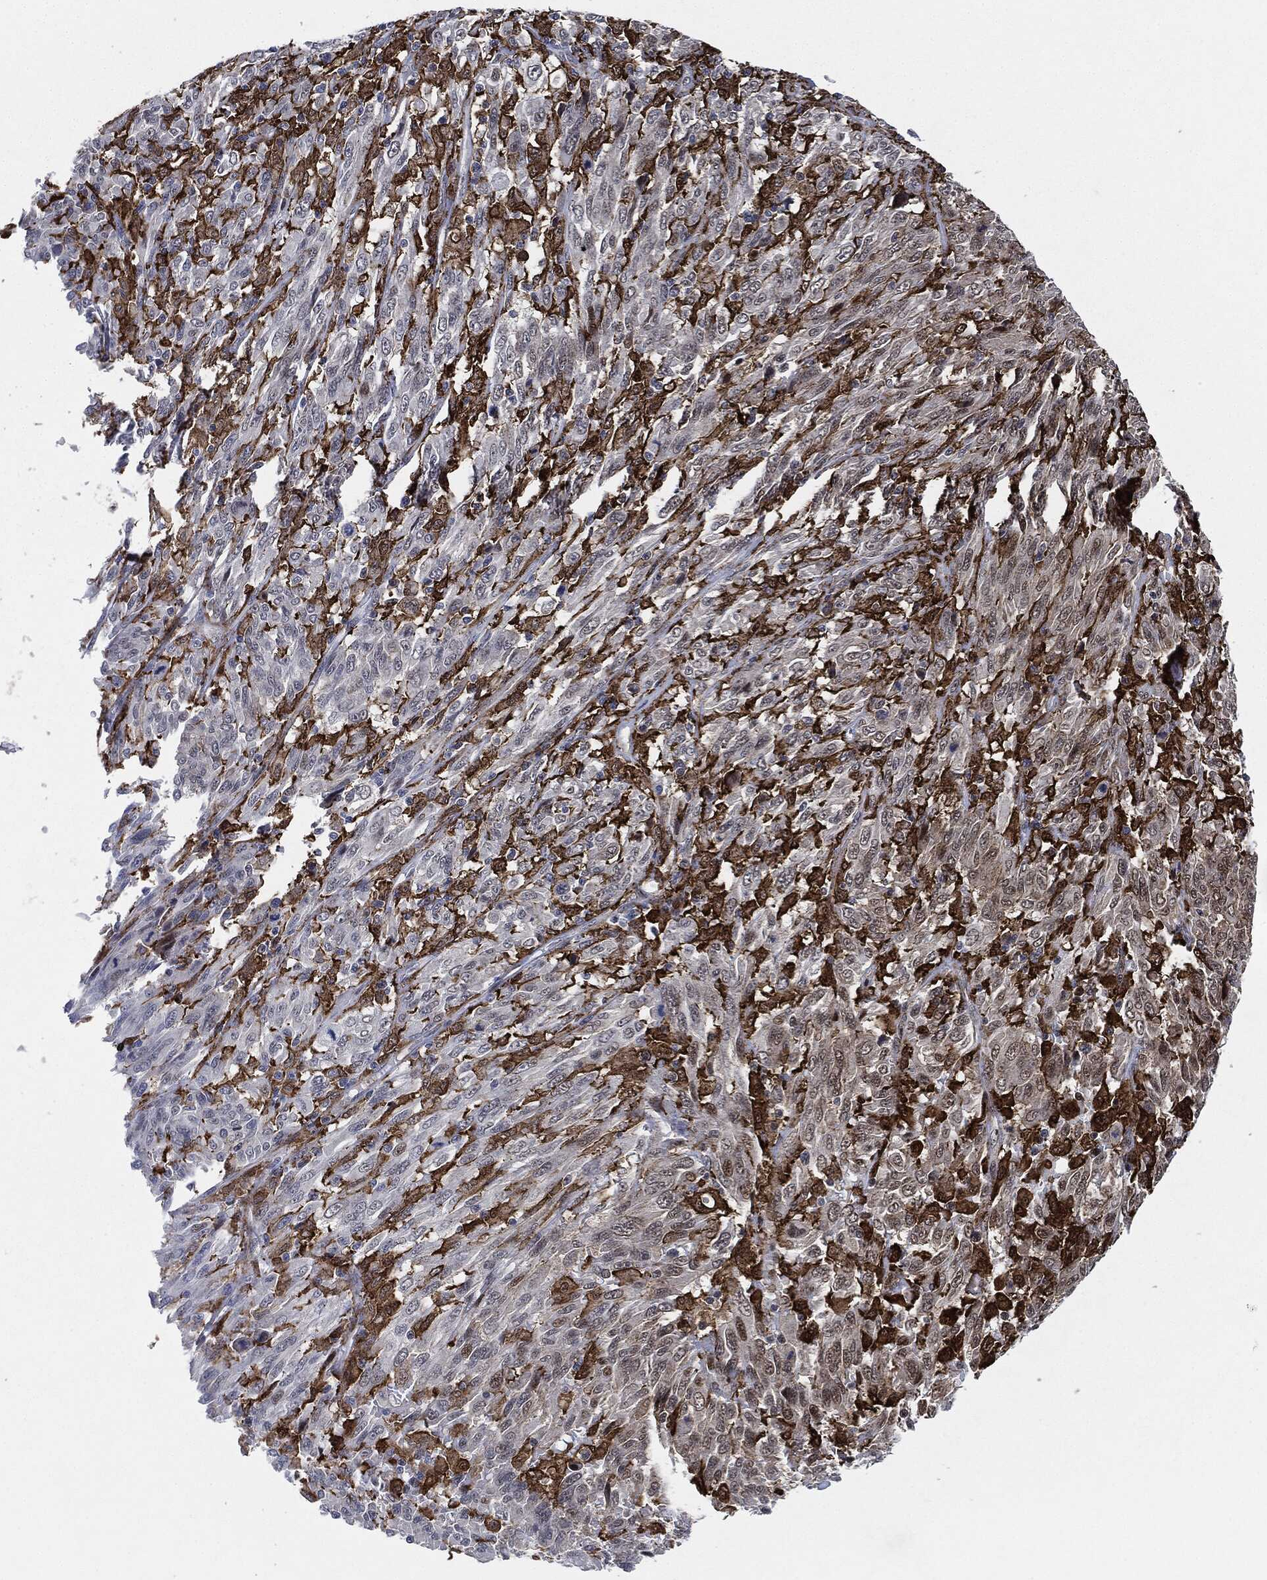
{"staining": {"intensity": "negative", "quantity": "none", "location": "none"}, "tissue": "melanoma", "cell_type": "Tumor cells", "image_type": "cancer", "snomed": [{"axis": "morphology", "description": "Malignant melanoma, NOS"}, {"axis": "topography", "description": "Skin"}], "caption": "Tumor cells are negative for protein expression in human malignant melanoma.", "gene": "NANOS3", "patient": {"sex": "female", "age": 91}}